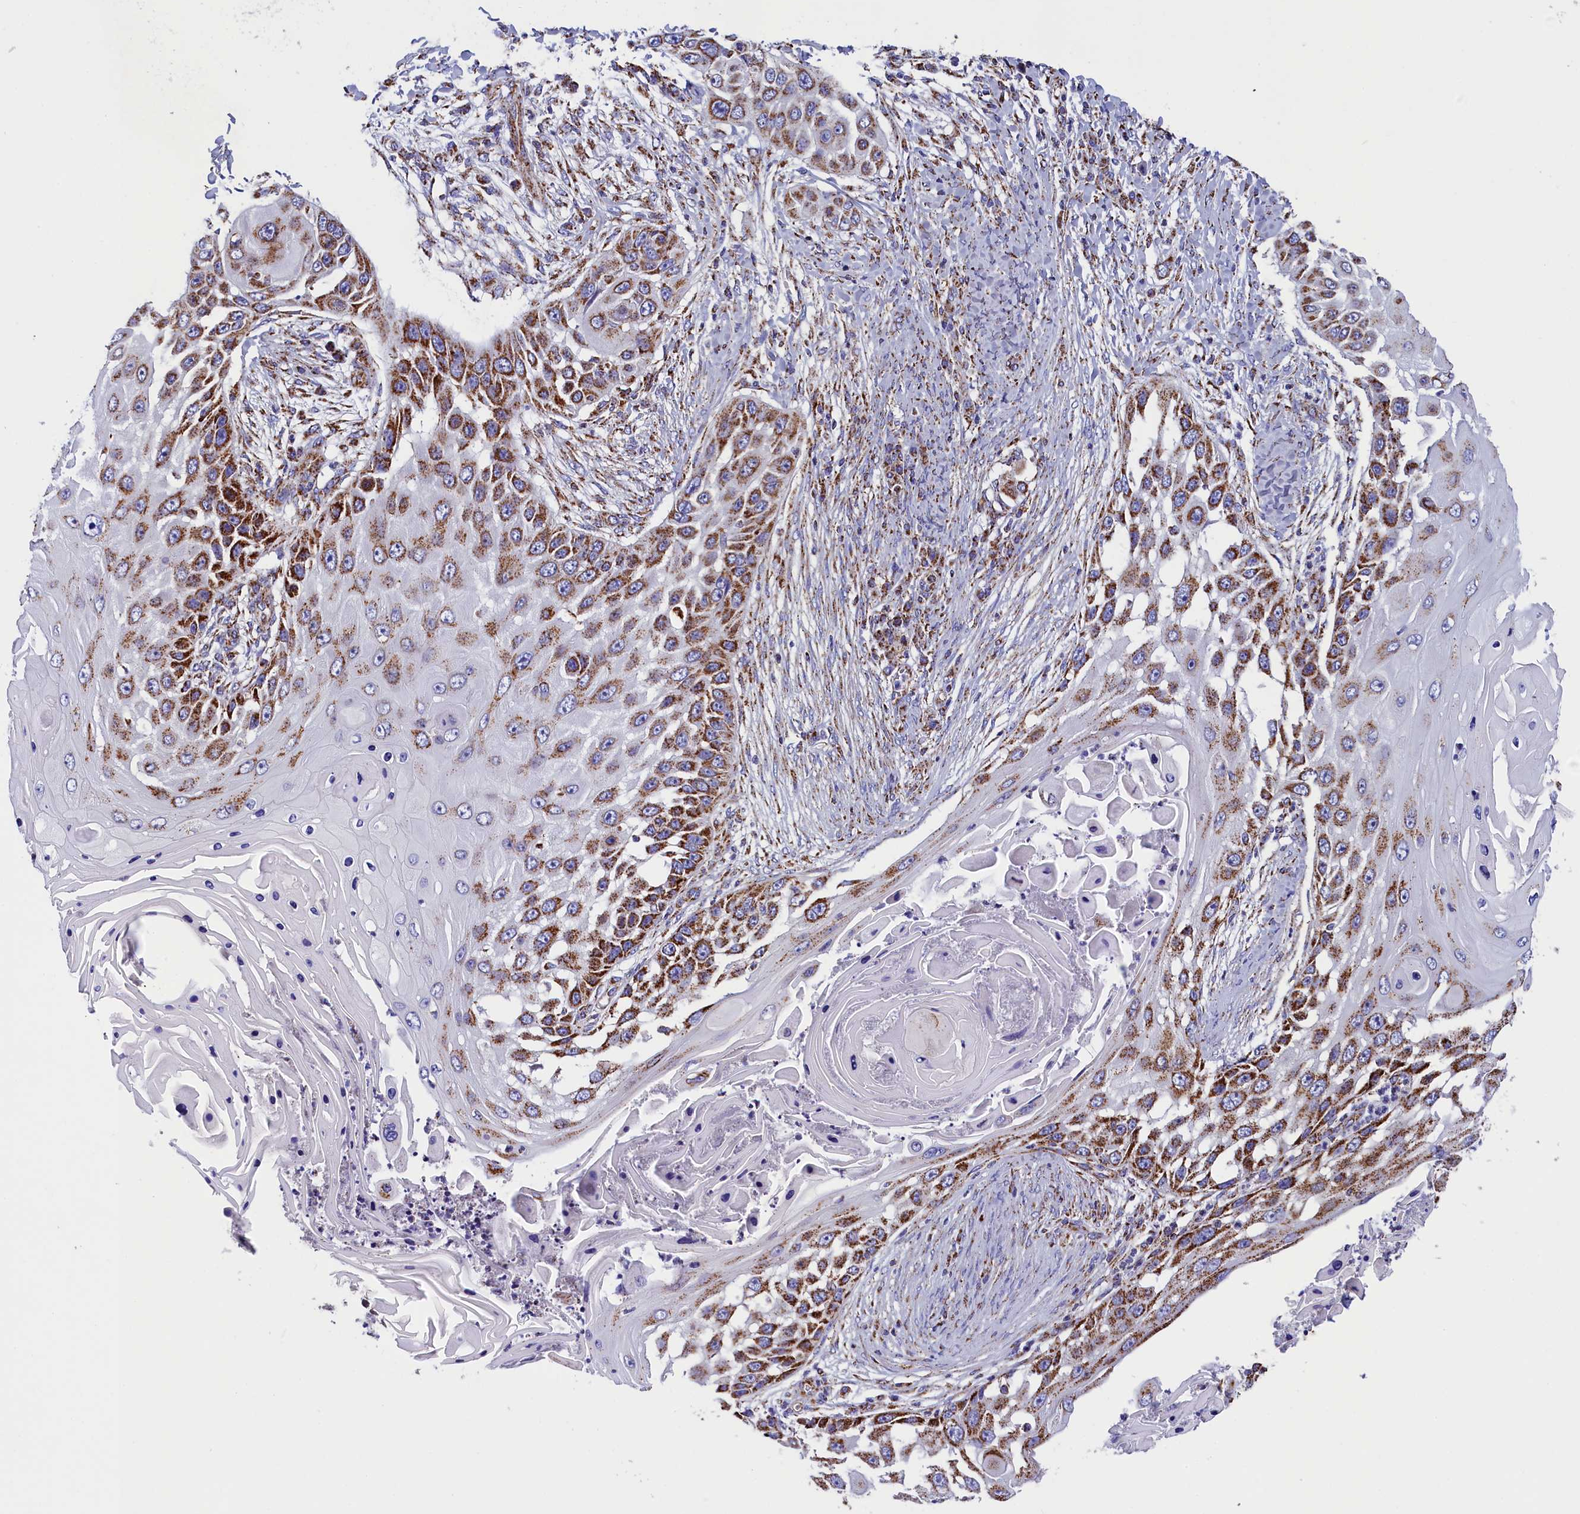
{"staining": {"intensity": "strong", "quantity": "25%-75%", "location": "cytoplasmic/membranous"}, "tissue": "skin cancer", "cell_type": "Tumor cells", "image_type": "cancer", "snomed": [{"axis": "morphology", "description": "Squamous cell carcinoma, NOS"}, {"axis": "topography", "description": "Skin"}], "caption": "Immunohistochemical staining of human skin squamous cell carcinoma reveals high levels of strong cytoplasmic/membranous protein positivity in approximately 25%-75% of tumor cells. Nuclei are stained in blue.", "gene": "SLC39A3", "patient": {"sex": "female", "age": 44}}